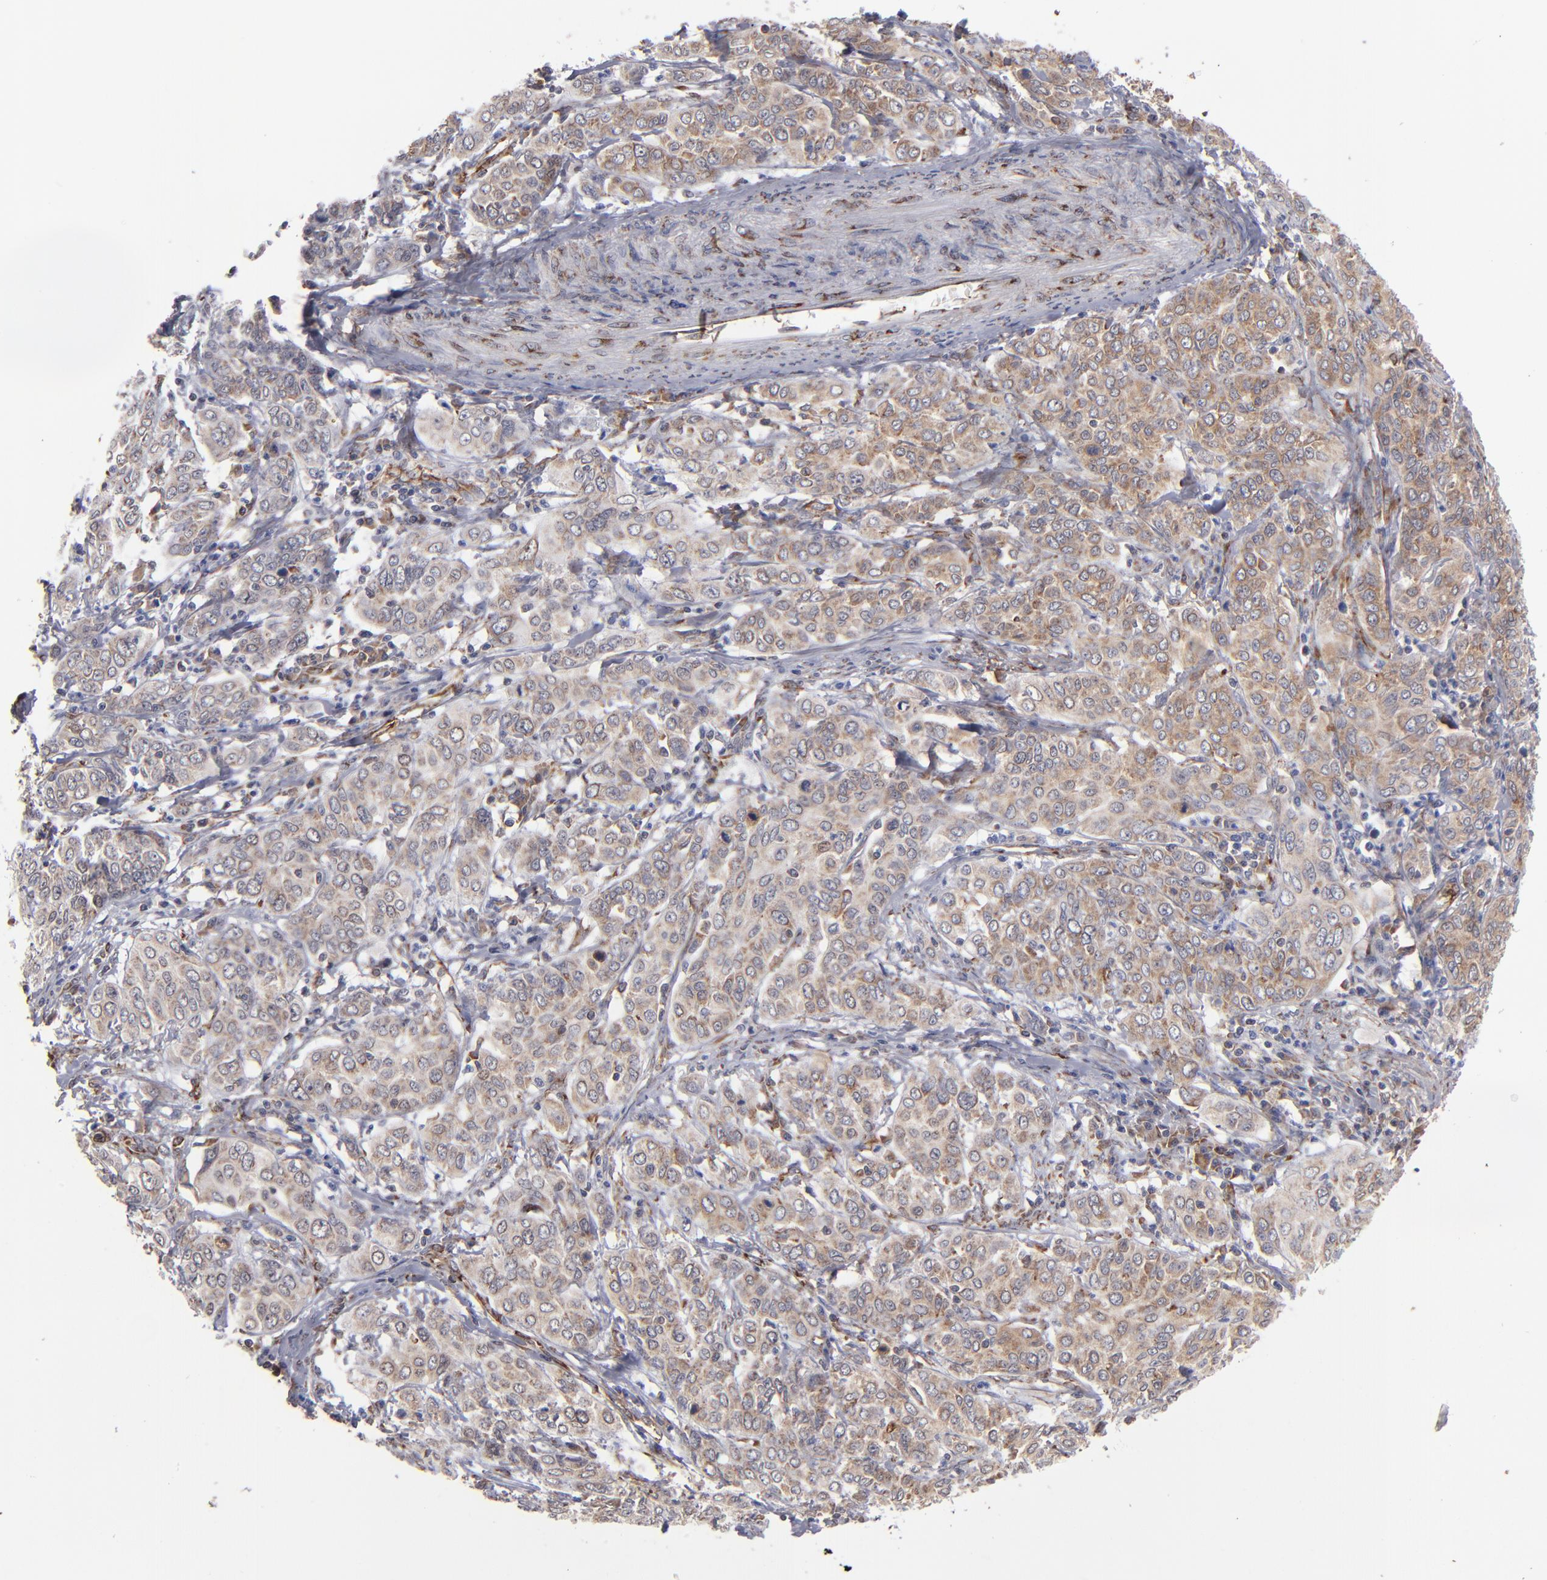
{"staining": {"intensity": "weak", "quantity": ">75%", "location": "cytoplasmic/membranous"}, "tissue": "cervical cancer", "cell_type": "Tumor cells", "image_type": "cancer", "snomed": [{"axis": "morphology", "description": "Squamous cell carcinoma, NOS"}, {"axis": "topography", "description": "Cervix"}], "caption": "A brown stain labels weak cytoplasmic/membranous positivity of a protein in human cervical squamous cell carcinoma tumor cells.", "gene": "KTN1", "patient": {"sex": "female", "age": 38}}